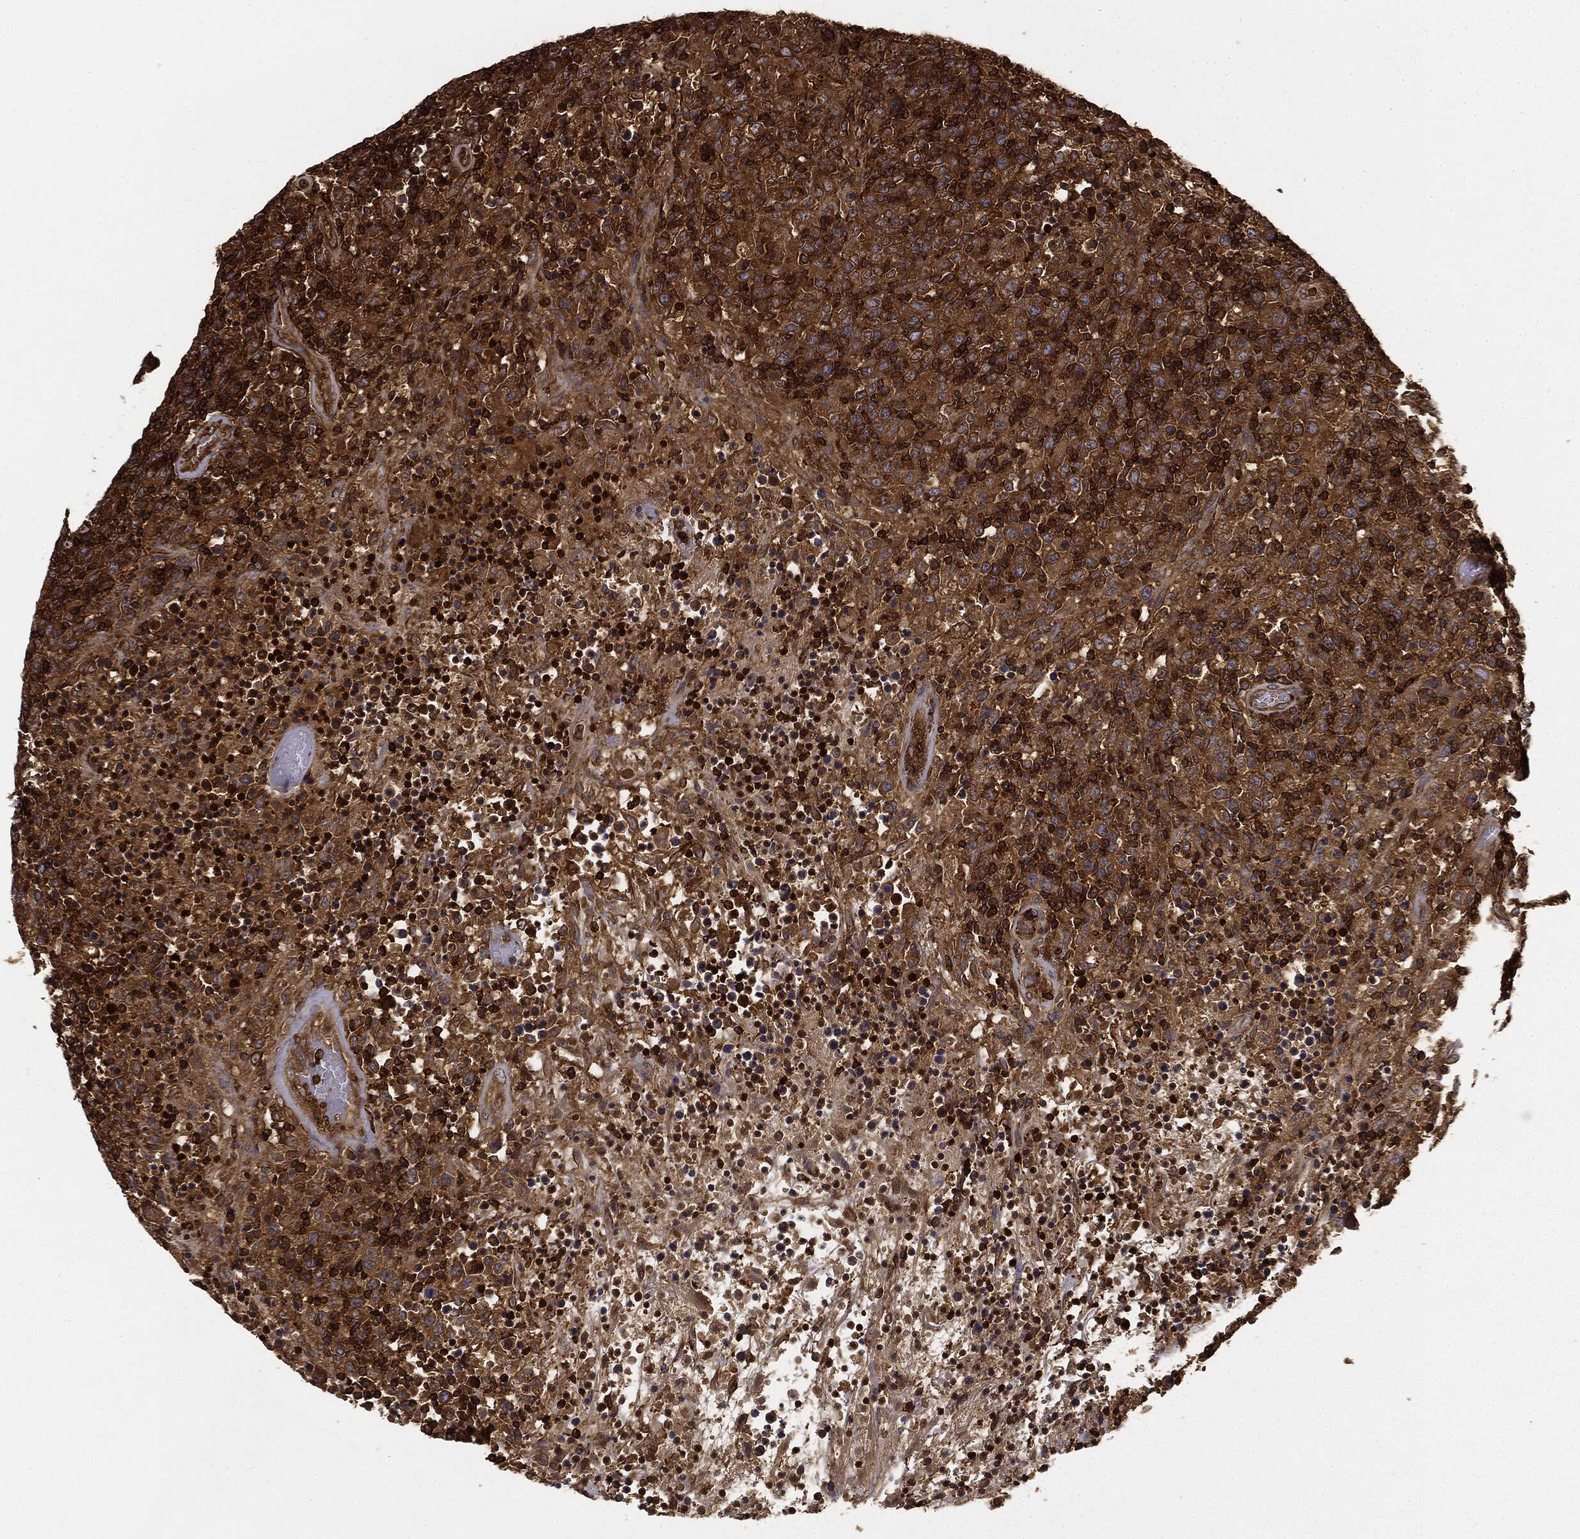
{"staining": {"intensity": "strong", "quantity": "25%-75%", "location": "cytoplasmic/membranous"}, "tissue": "lymphoma", "cell_type": "Tumor cells", "image_type": "cancer", "snomed": [{"axis": "morphology", "description": "Malignant lymphoma, non-Hodgkin's type, High grade"}, {"axis": "topography", "description": "Lung"}], "caption": "IHC of malignant lymphoma, non-Hodgkin's type (high-grade) demonstrates high levels of strong cytoplasmic/membranous staining in approximately 25%-75% of tumor cells.", "gene": "WDR1", "patient": {"sex": "male", "age": 79}}